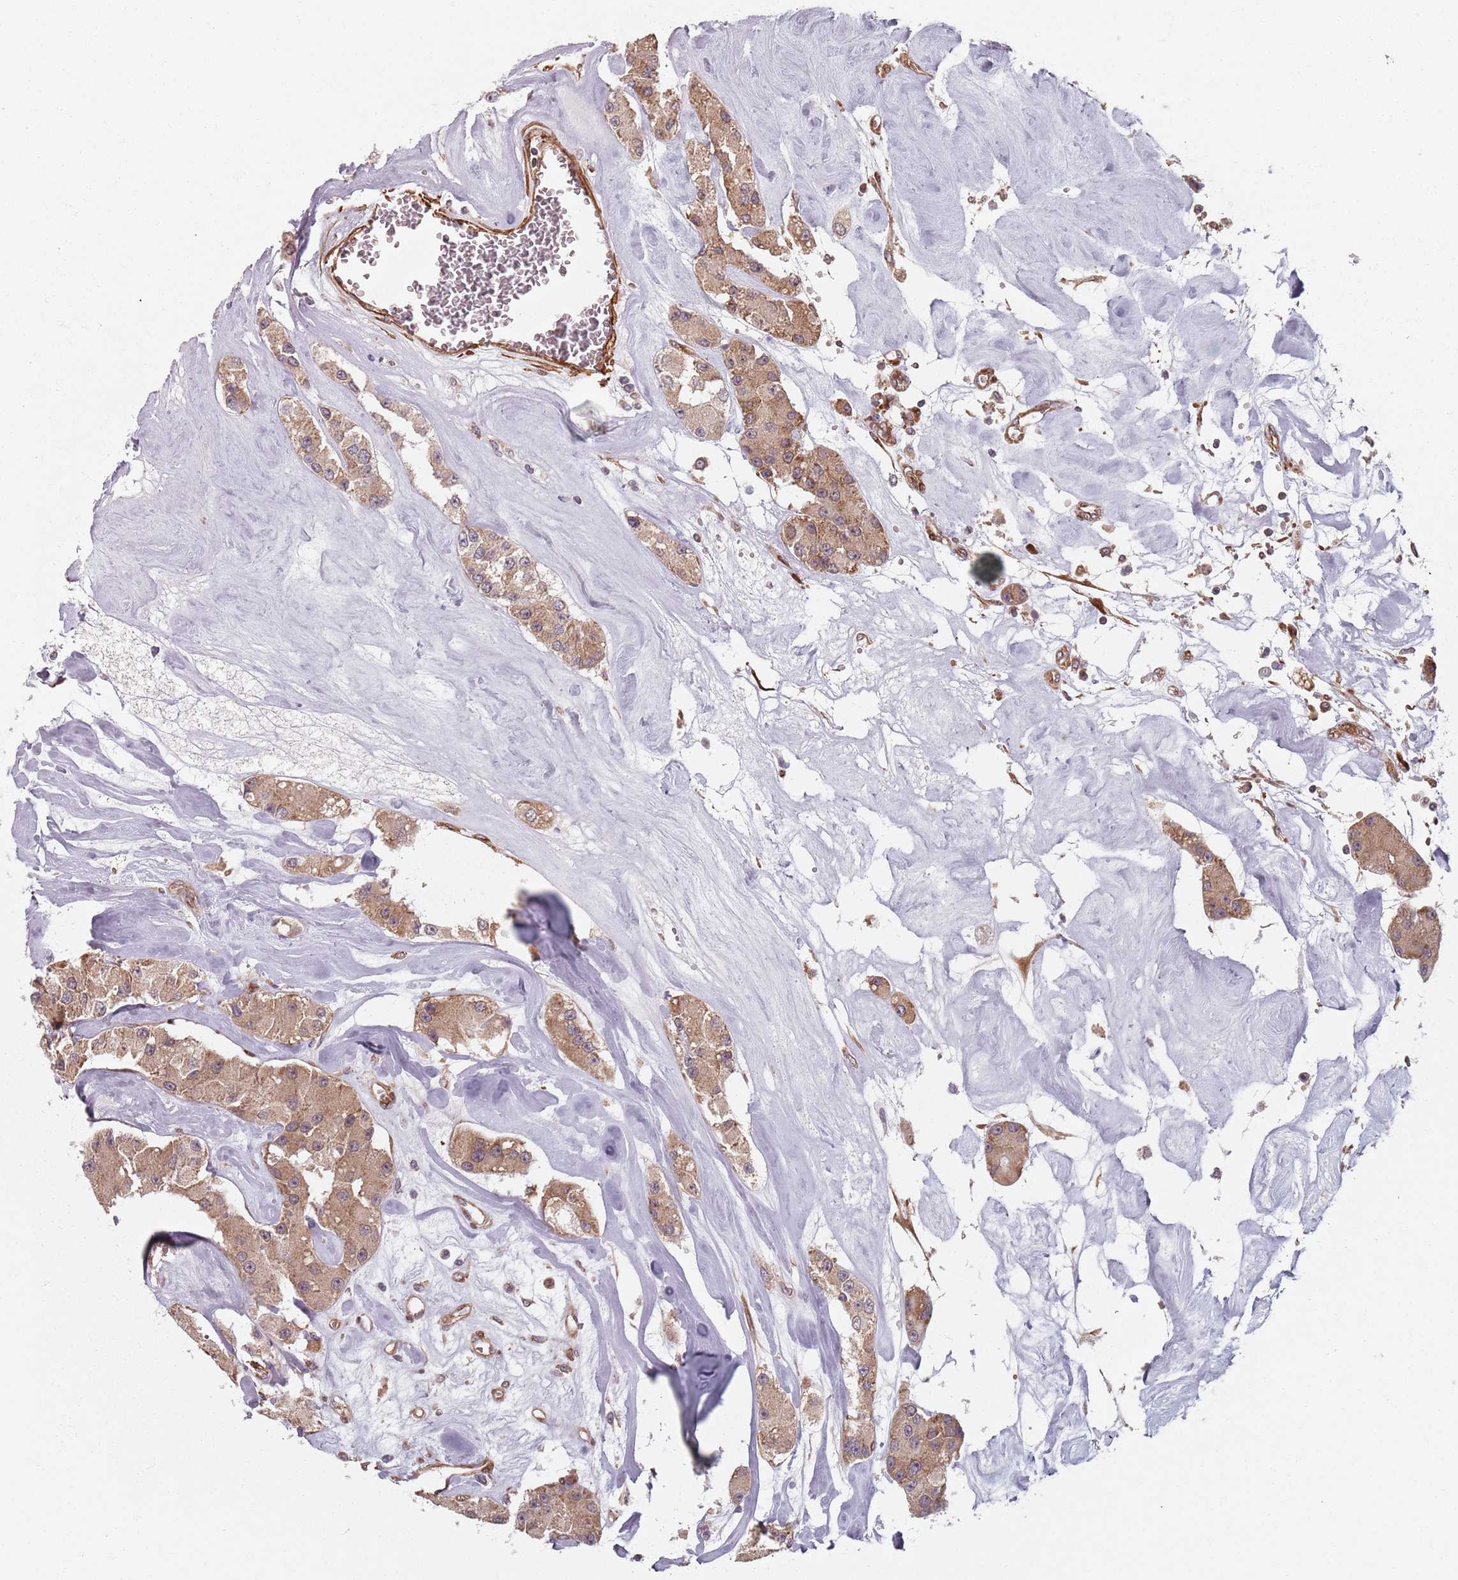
{"staining": {"intensity": "moderate", "quantity": ">75%", "location": "cytoplasmic/membranous"}, "tissue": "carcinoid", "cell_type": "Tumor cells", "image_type": "cancer", "snomed": [{"axis": "morphology", "description": "Carcinoid, malignant, NOS"}, {"axis": "topography", "description": "Pancreas"}], "caption": "Immunohistochemical staining of malignant carcinoid reveals medium levels of moderate cytoplasmic/membranous protein positivity in approximately >75% of tumor cells.", "gene": "NOTCH3", "patient": {"sex": "male", "age": 41}}